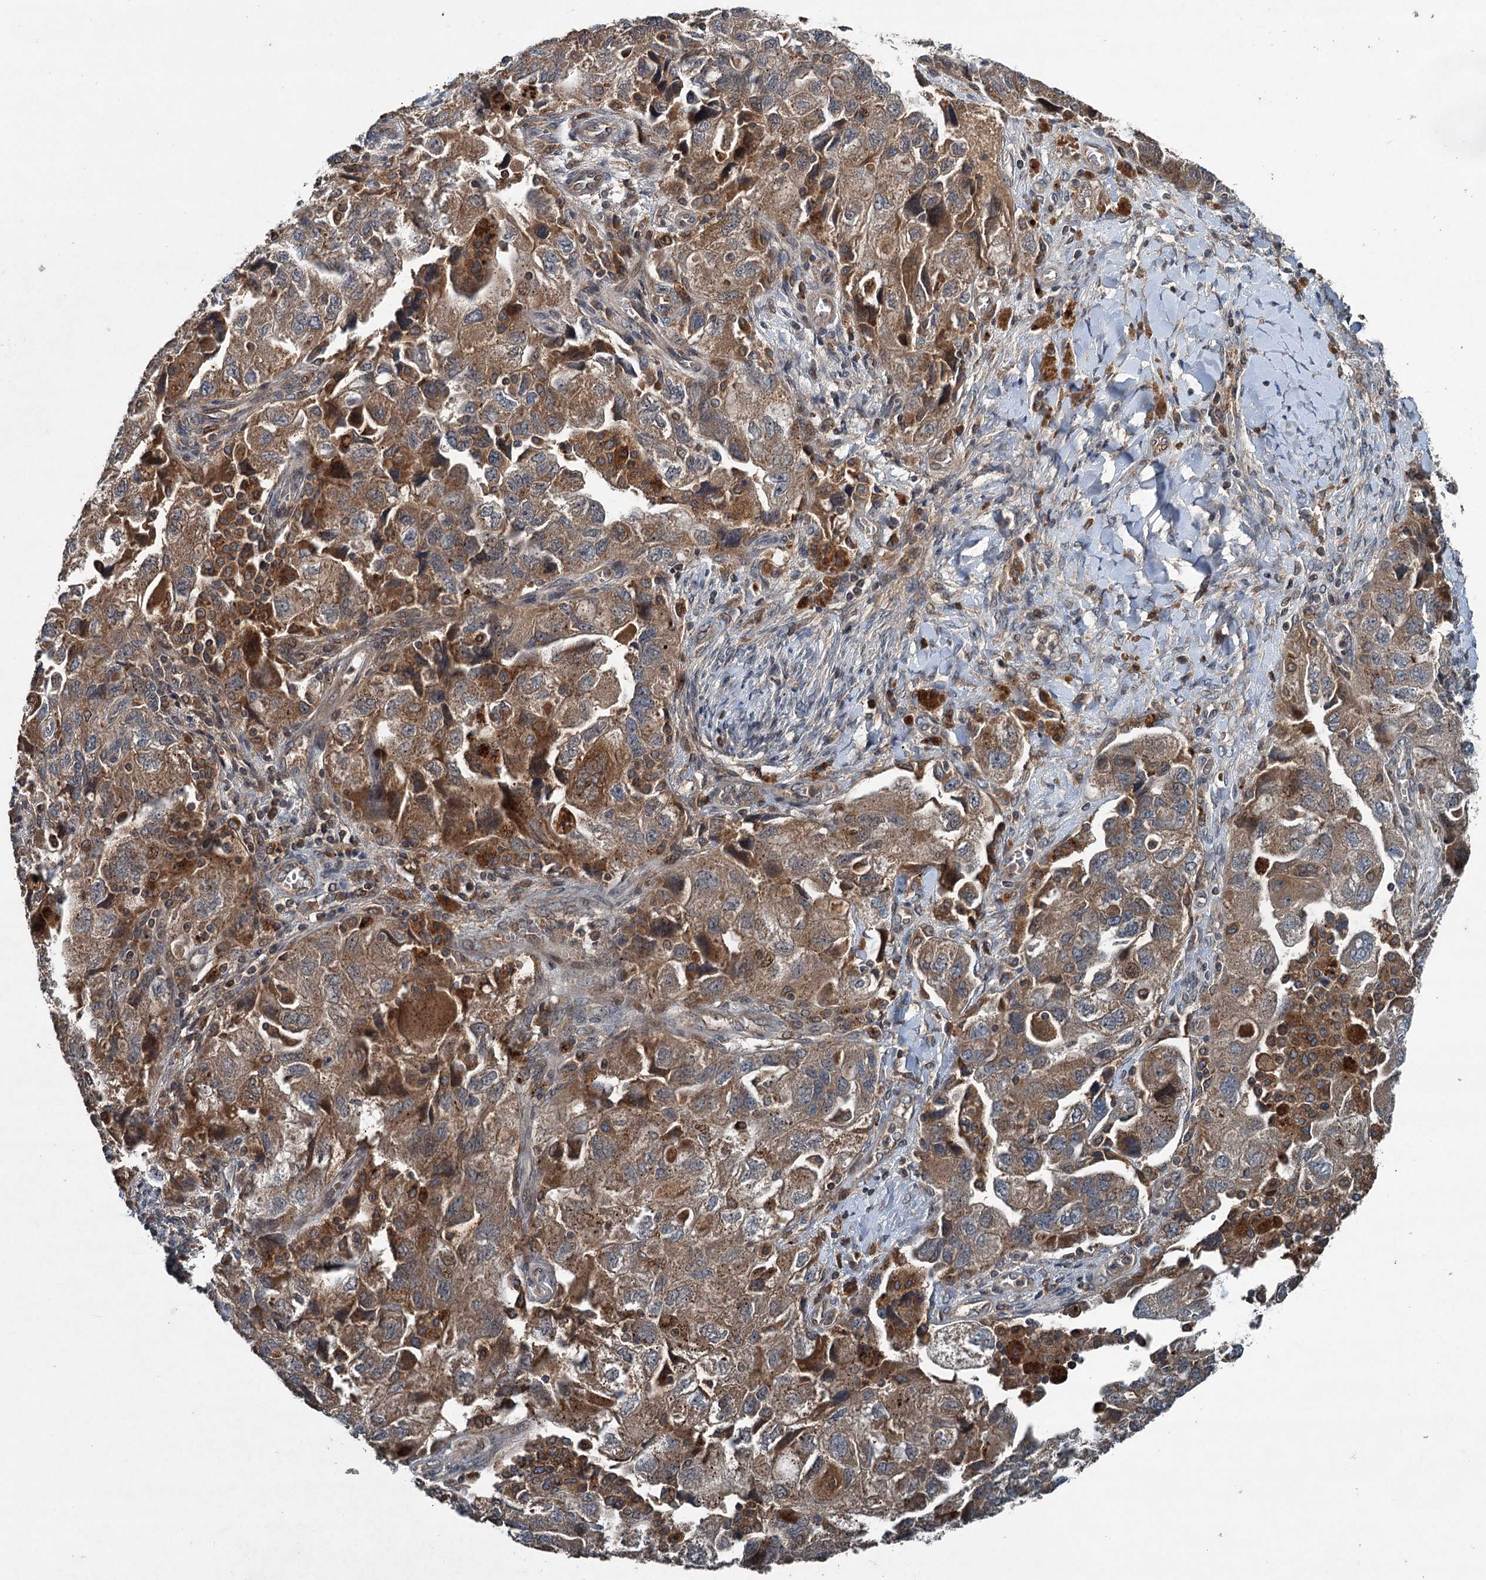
{"staining": {"intensity": "moderate", "quantity": ">75%", "location": "cytoplasmic/membranous"}, "tissue": "ovarian cancer", "cell_type": "Tumor cells", "image_type": "cancer", "snomed": [{"axis": "morphology", "description": "Carcinoma, NOS"}, {"axis": "morphology", "description": "Cystadenocarcinoma, serous, NOS"}, {"axis": "topography", "description": "Ovary"}], "caption": "A photomicrograph of human ovarian cancer (serous cystadenocarcinoma) stained for a protein reveals moderate cytoplasmic/membranous brown staining in tumor cells.", "gene": "TAPBPL", "patient": {"sex": "female", "age": 69}}